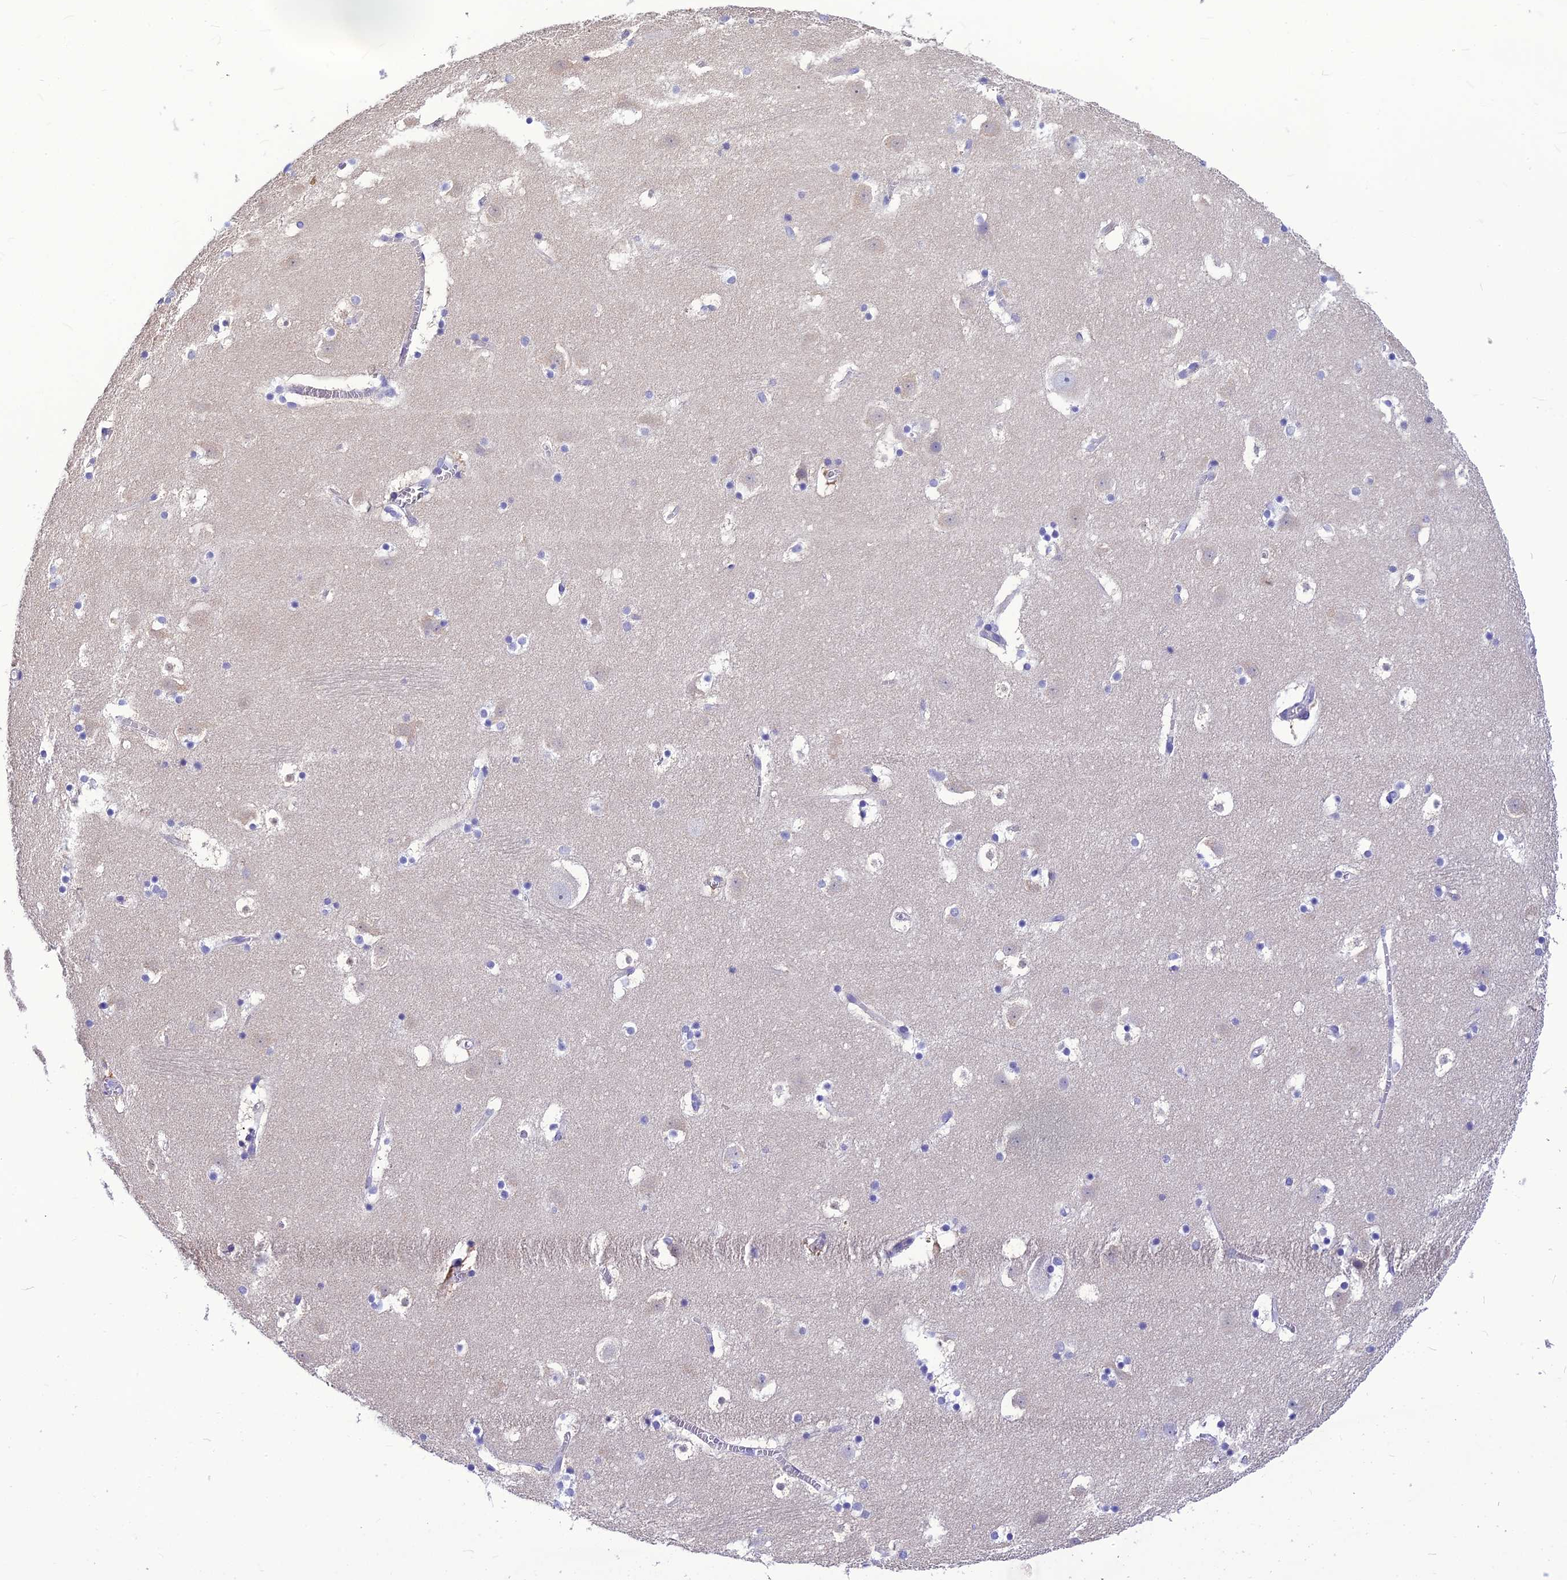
{"staining": {"intensity": "negative", "quantity": "none", "location": "none"}, "tissue": "caudate", "cell_type": "Glial cells", "image_type": "normal", "snomed": [{"axis": "morphology", "description": "Normal tissue, NOS"}, {"axis": "topography", "description": "Lateral ventricle wall"}], "caption": "IHC of benign human caudate demonstrates no staining in glial cells. (IHC, brightfield microscopy, high magnification).", "gene": "BBS2", "patient": {"sex": "male", "age": 45}}